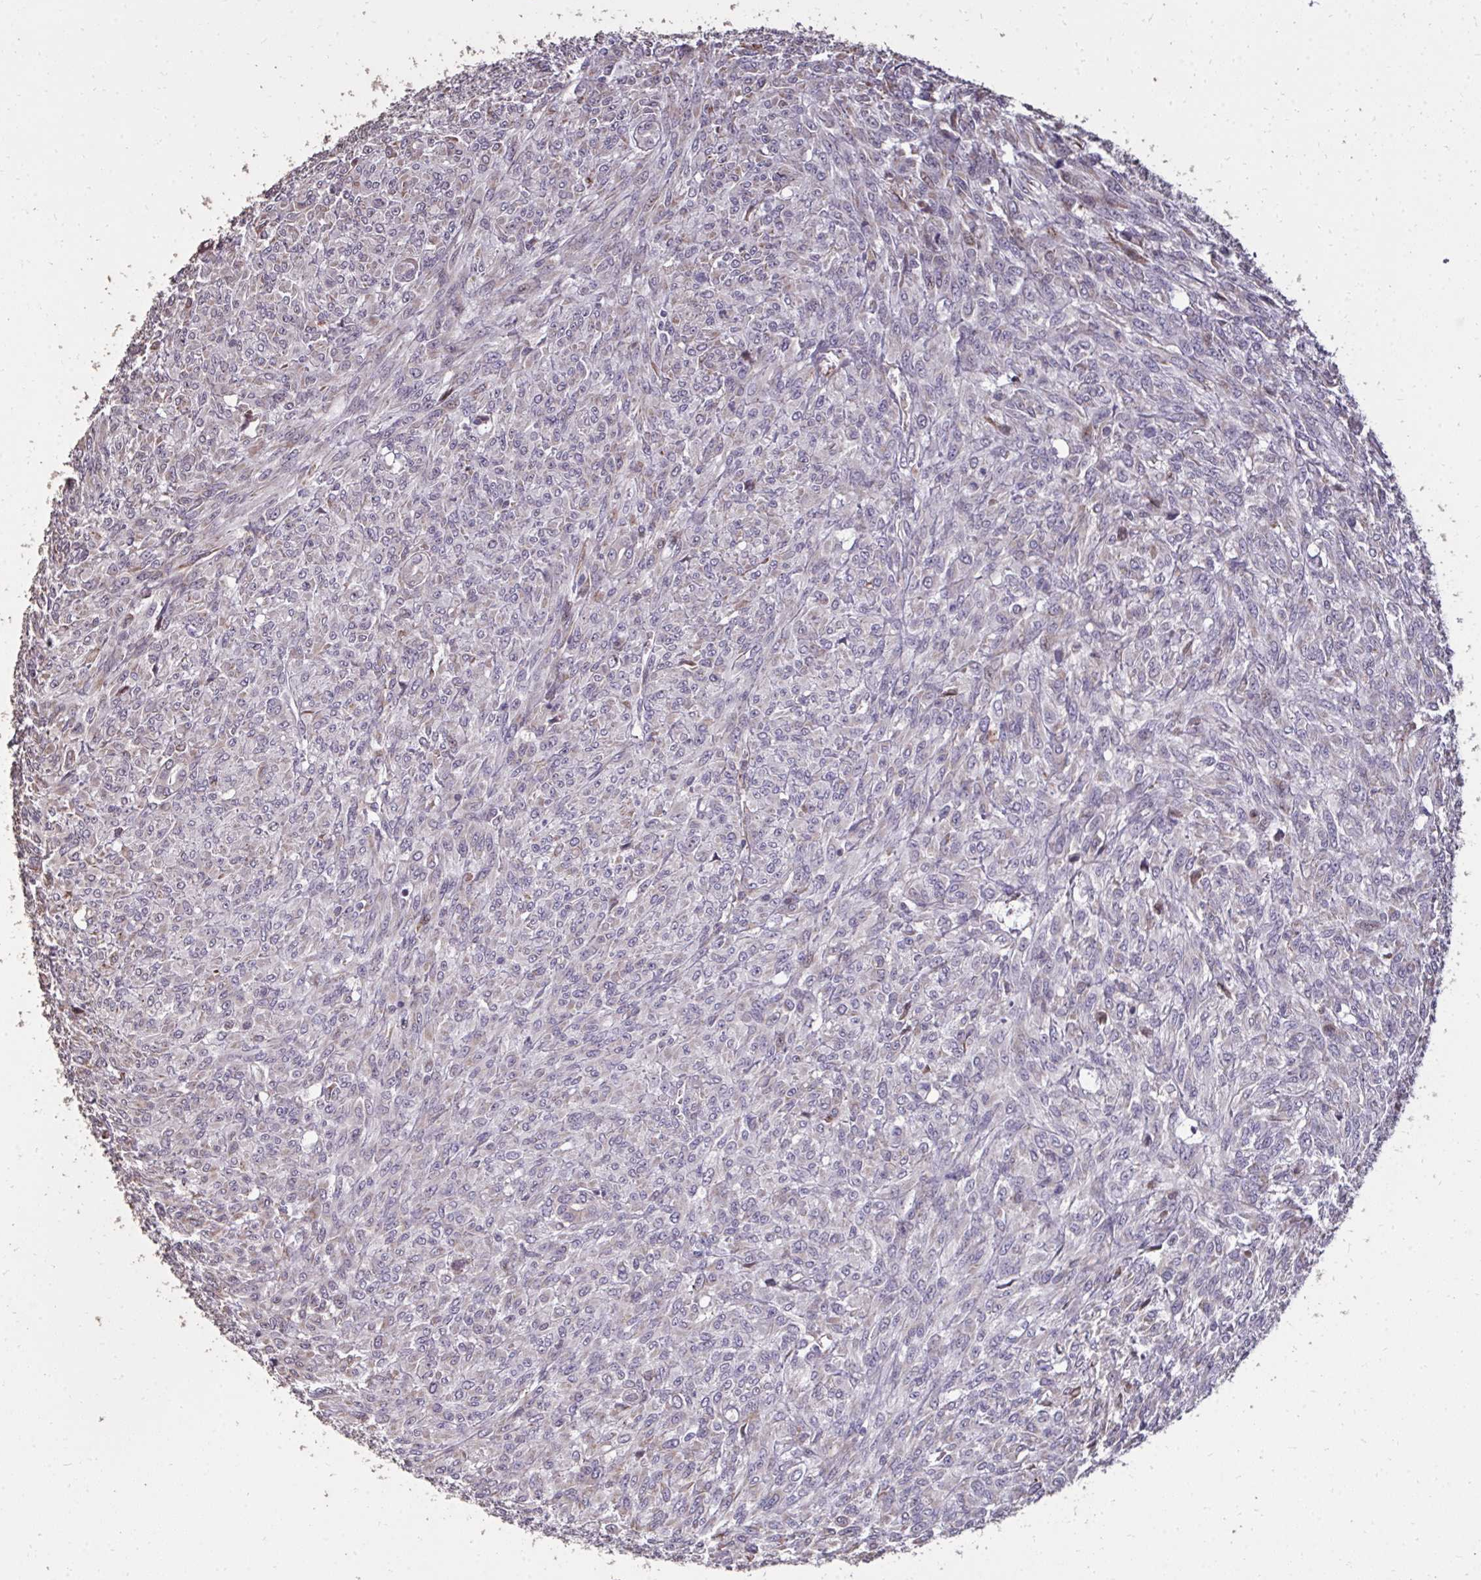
{"staining": {"intensity": "negative", "quantity": "none", "location": "none"}, "tissue": "renal cancer", "cell_type": "Tumor cells", "image_type": "cancer", "snomed": [{"axis": "morphology", "description": "Adenocarcinoma, NOS"}, {"axis": "topography", "description": "Kidney"}], "caption": "An IHC histopathology image of adenocarcinoma (renal) is shown. There is no staining in tumor cells of adenocarcinoma (renal).", "gene": "FIBCD1", "patient": {"sex": "male", "age": 58}}